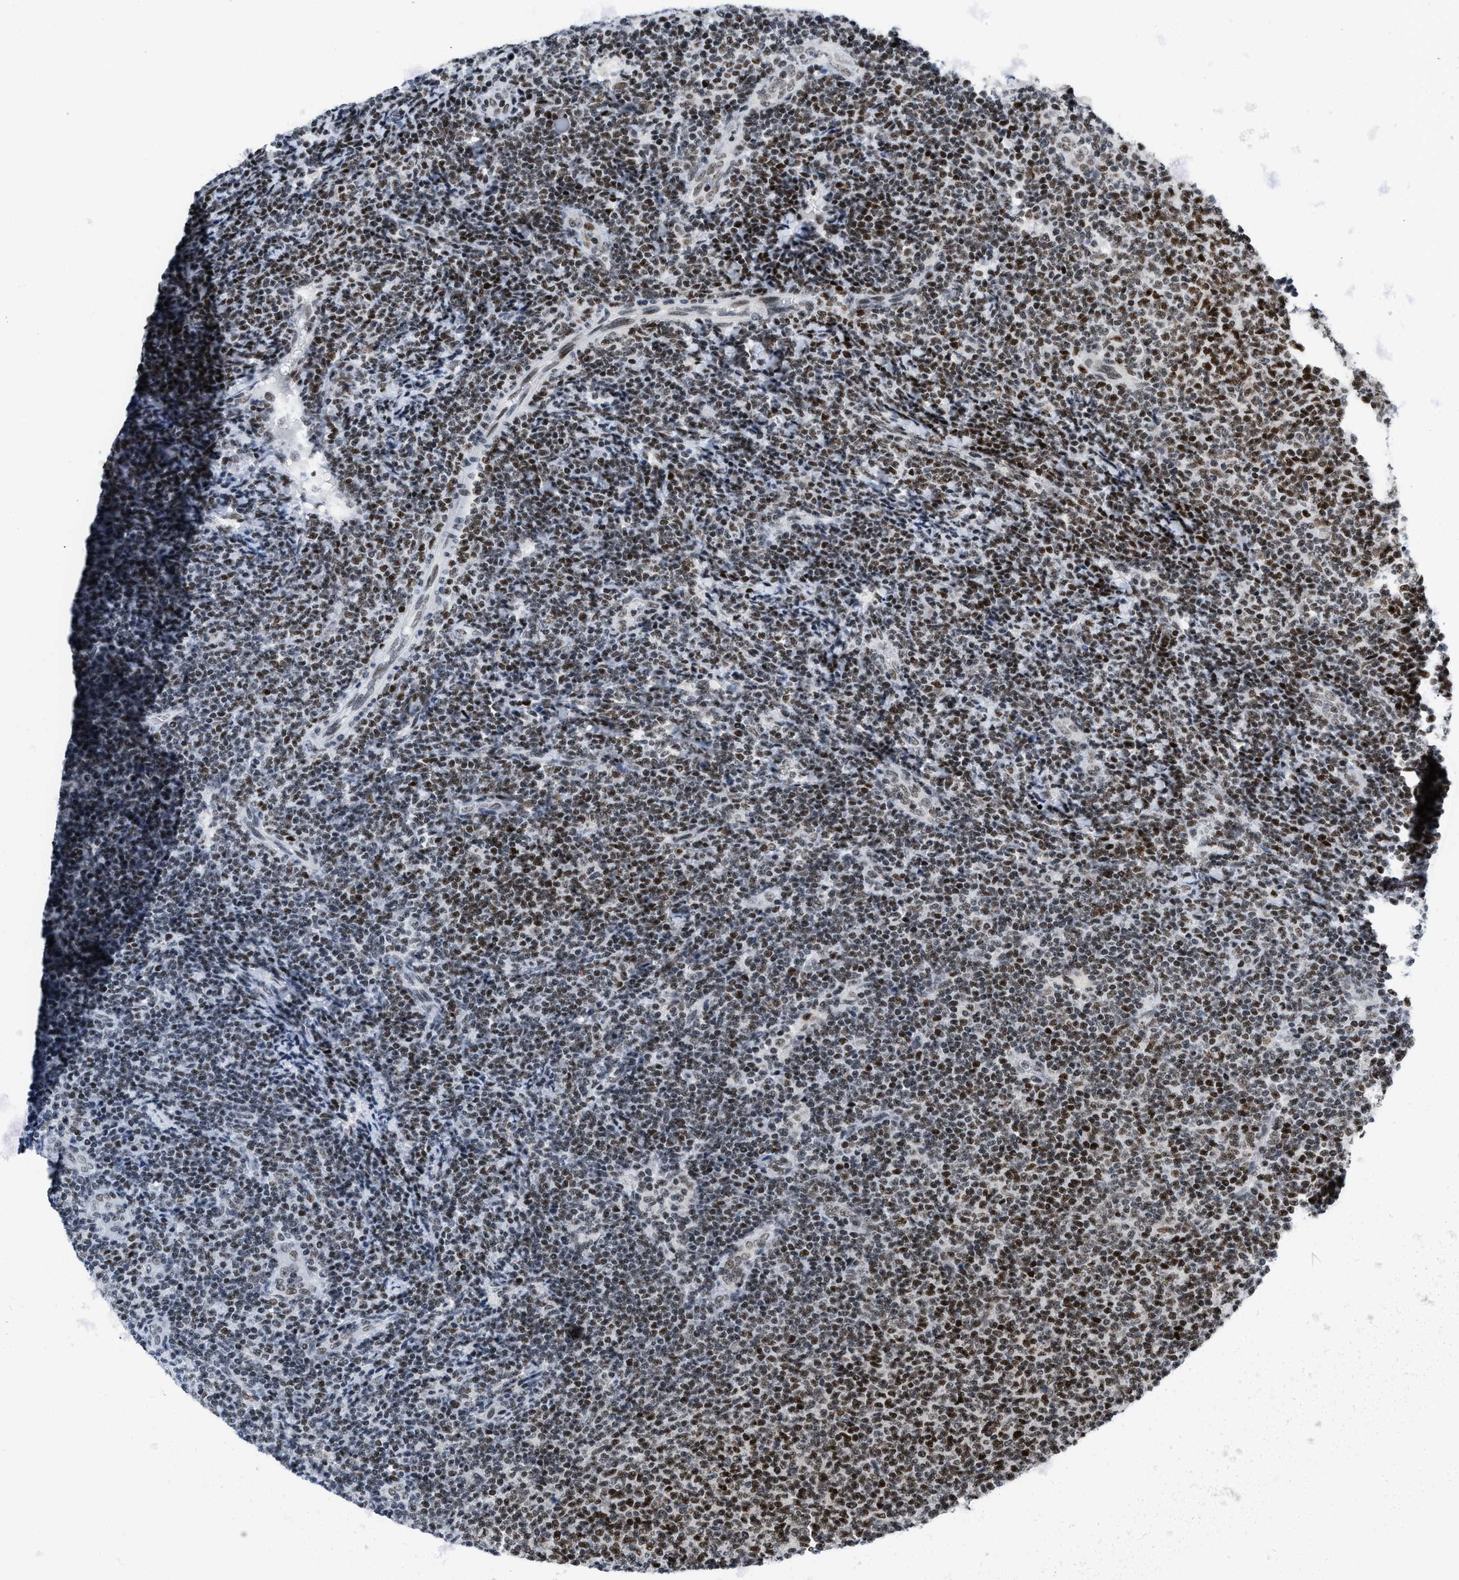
{"staining": {"intensity": "strong", "quantity": ">75%", "location": "nuclear"}, "tissue": "lymphoma", "cell_type": "Tumor cells", "image_type": "cancer", "snomed": [{"axis": "morphology", "description": "Malignant lymphoma, non-Hodgkin's type, Low grade"}, {"axis": "topography", "description": "Lymph node"}], "caption": "Immunohistochemical staining of malignant lymphoma, non-Hodgkin's type (low-grade) displays strong nuclear protein staining in about >75% of tumor cells.", "gene": "TERF2IP", "patient": {"sex": "male", "age": 66}}